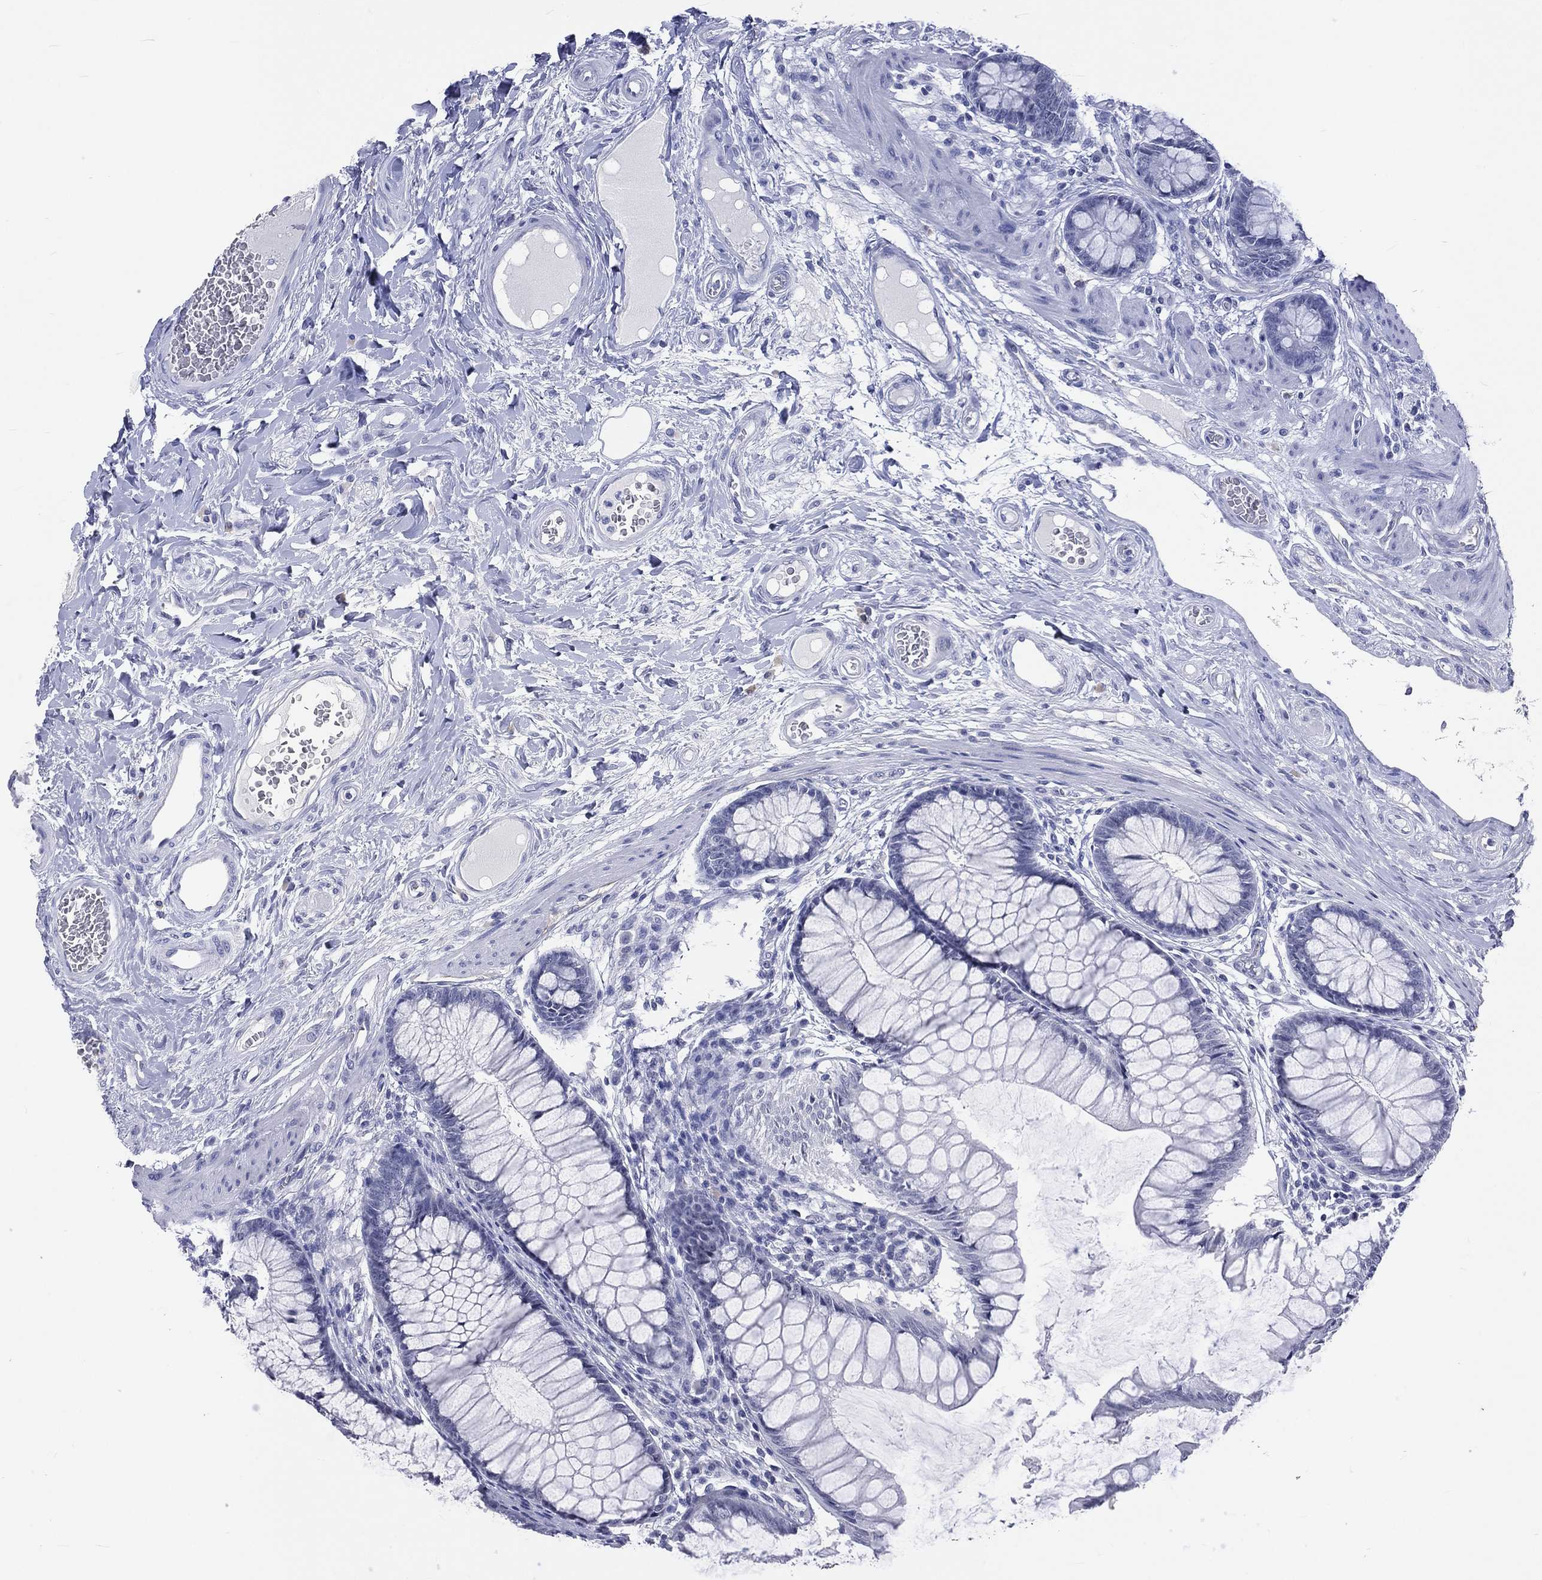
{"staining": {"intensity": "negative", "quantity": "none", "location": "none"}, "tissue": "colon", "cell_type": "Endothelial cells", "image_type": "normal", "snomed": [{"axis": "morphology", "description": "Normal tissue, NOS"}, {"axis": "topography", "description": "Colon"}], "caption": "This is a micrograph of immunohistochemistry (IHC) staining of unremarkable colon, which shows no positivity in endothelial cells.", "gene": "SSX1", "patient": {"sex": "female", "age": 65}}